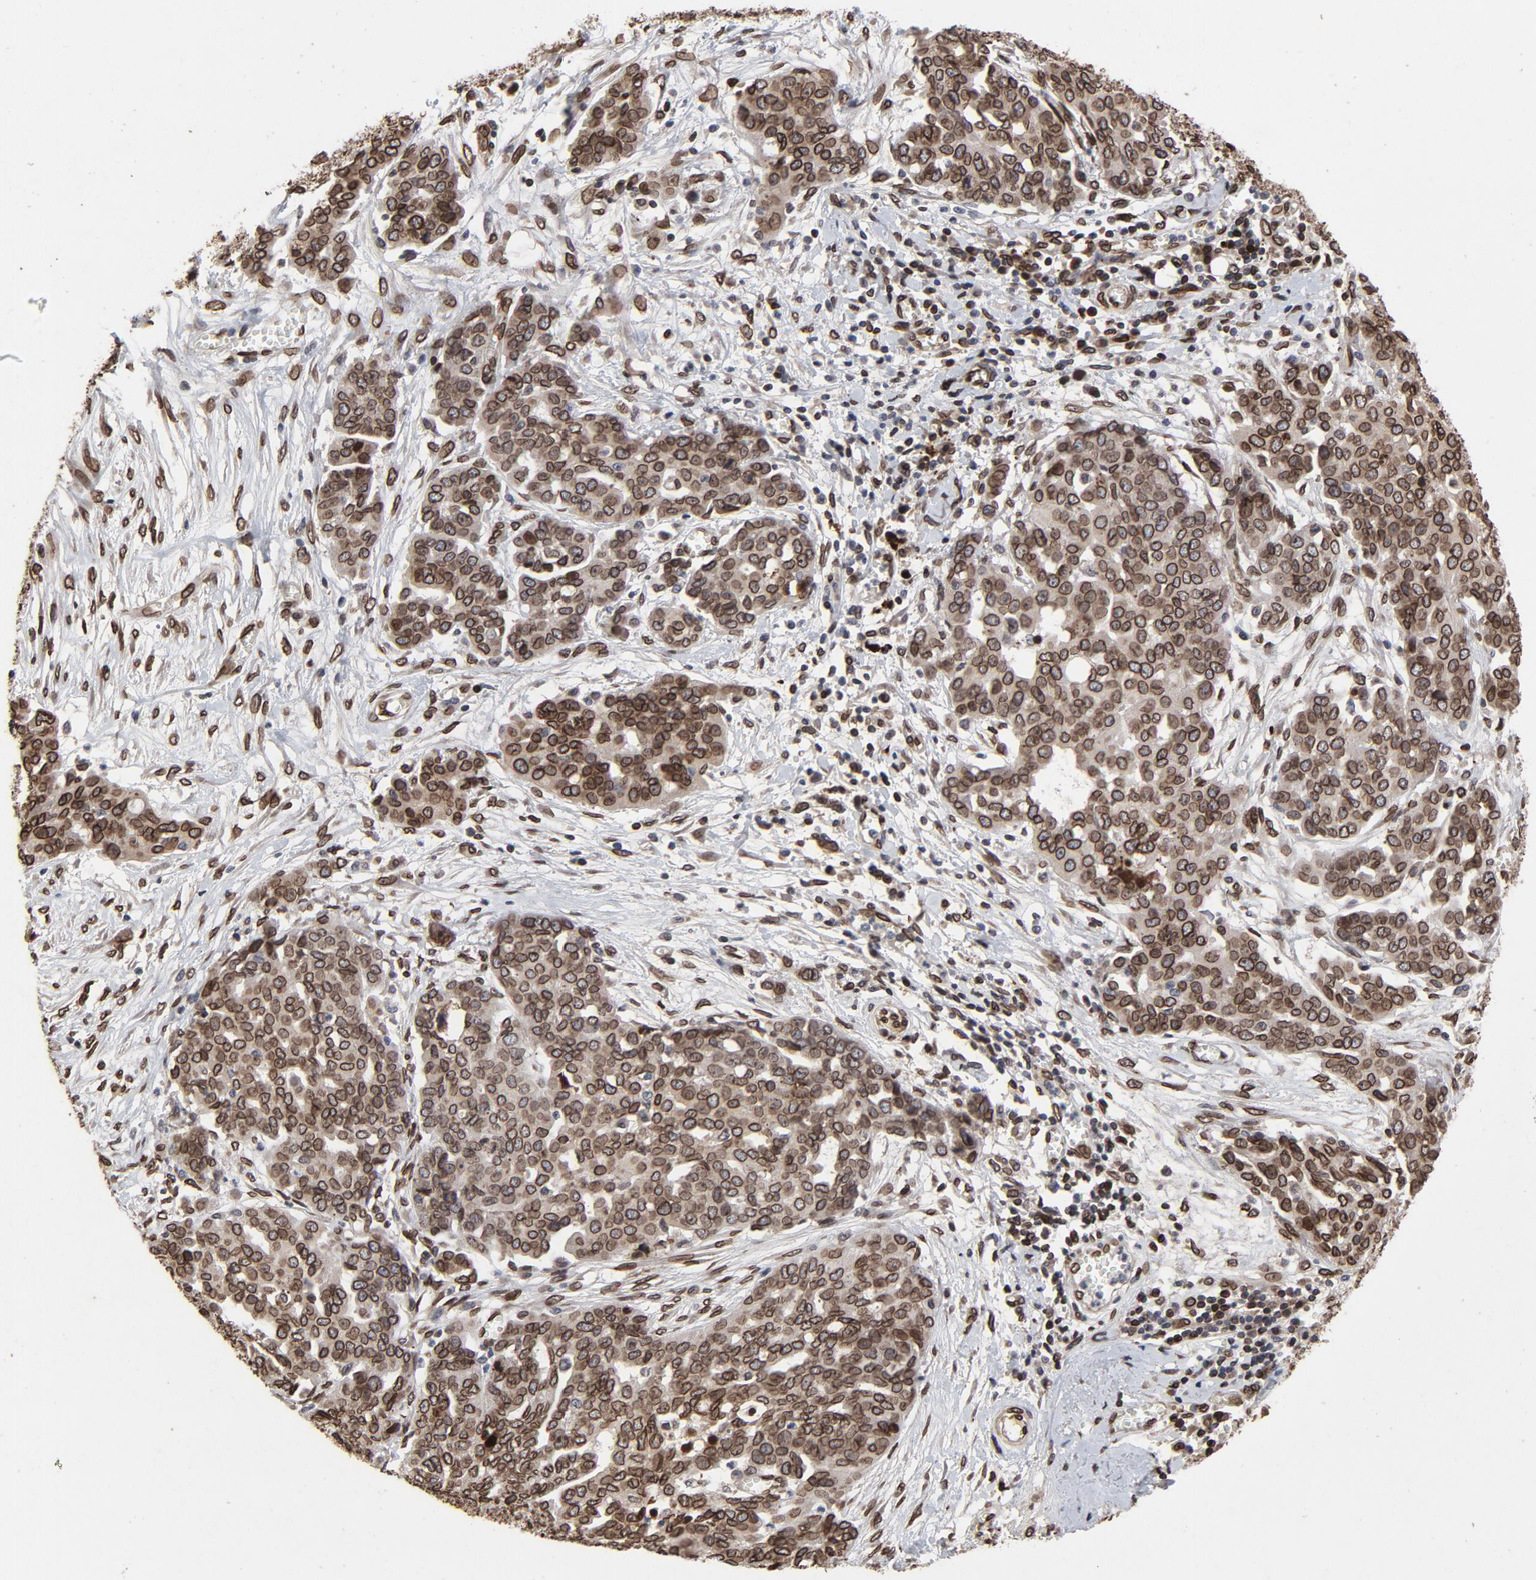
{"staining": {"intensity": "strong", "quantity": ">75%", "location": "cytoplasmic/membranous,nuclear"}, "tissue": "ovarian cancer", "cell_type": "Tumor cells", "image_type": "cancer", "snomed": [{"axis": "morphology", "description": "Cystadenocarcinoma, serous, NOS"}, {"axis": "topography", "description": "Soft tissue"}, {"axis": "topography", "description": "Ovary"}], "caption": "Strong cytoplasmic/membranous and nuclear staining for a protein is seen in approximately >75% of tumor cells of ovarian cancer using immunohistochemistry.", "gene": "LMNA", "patient": {"sex": "female", "age": 57}}